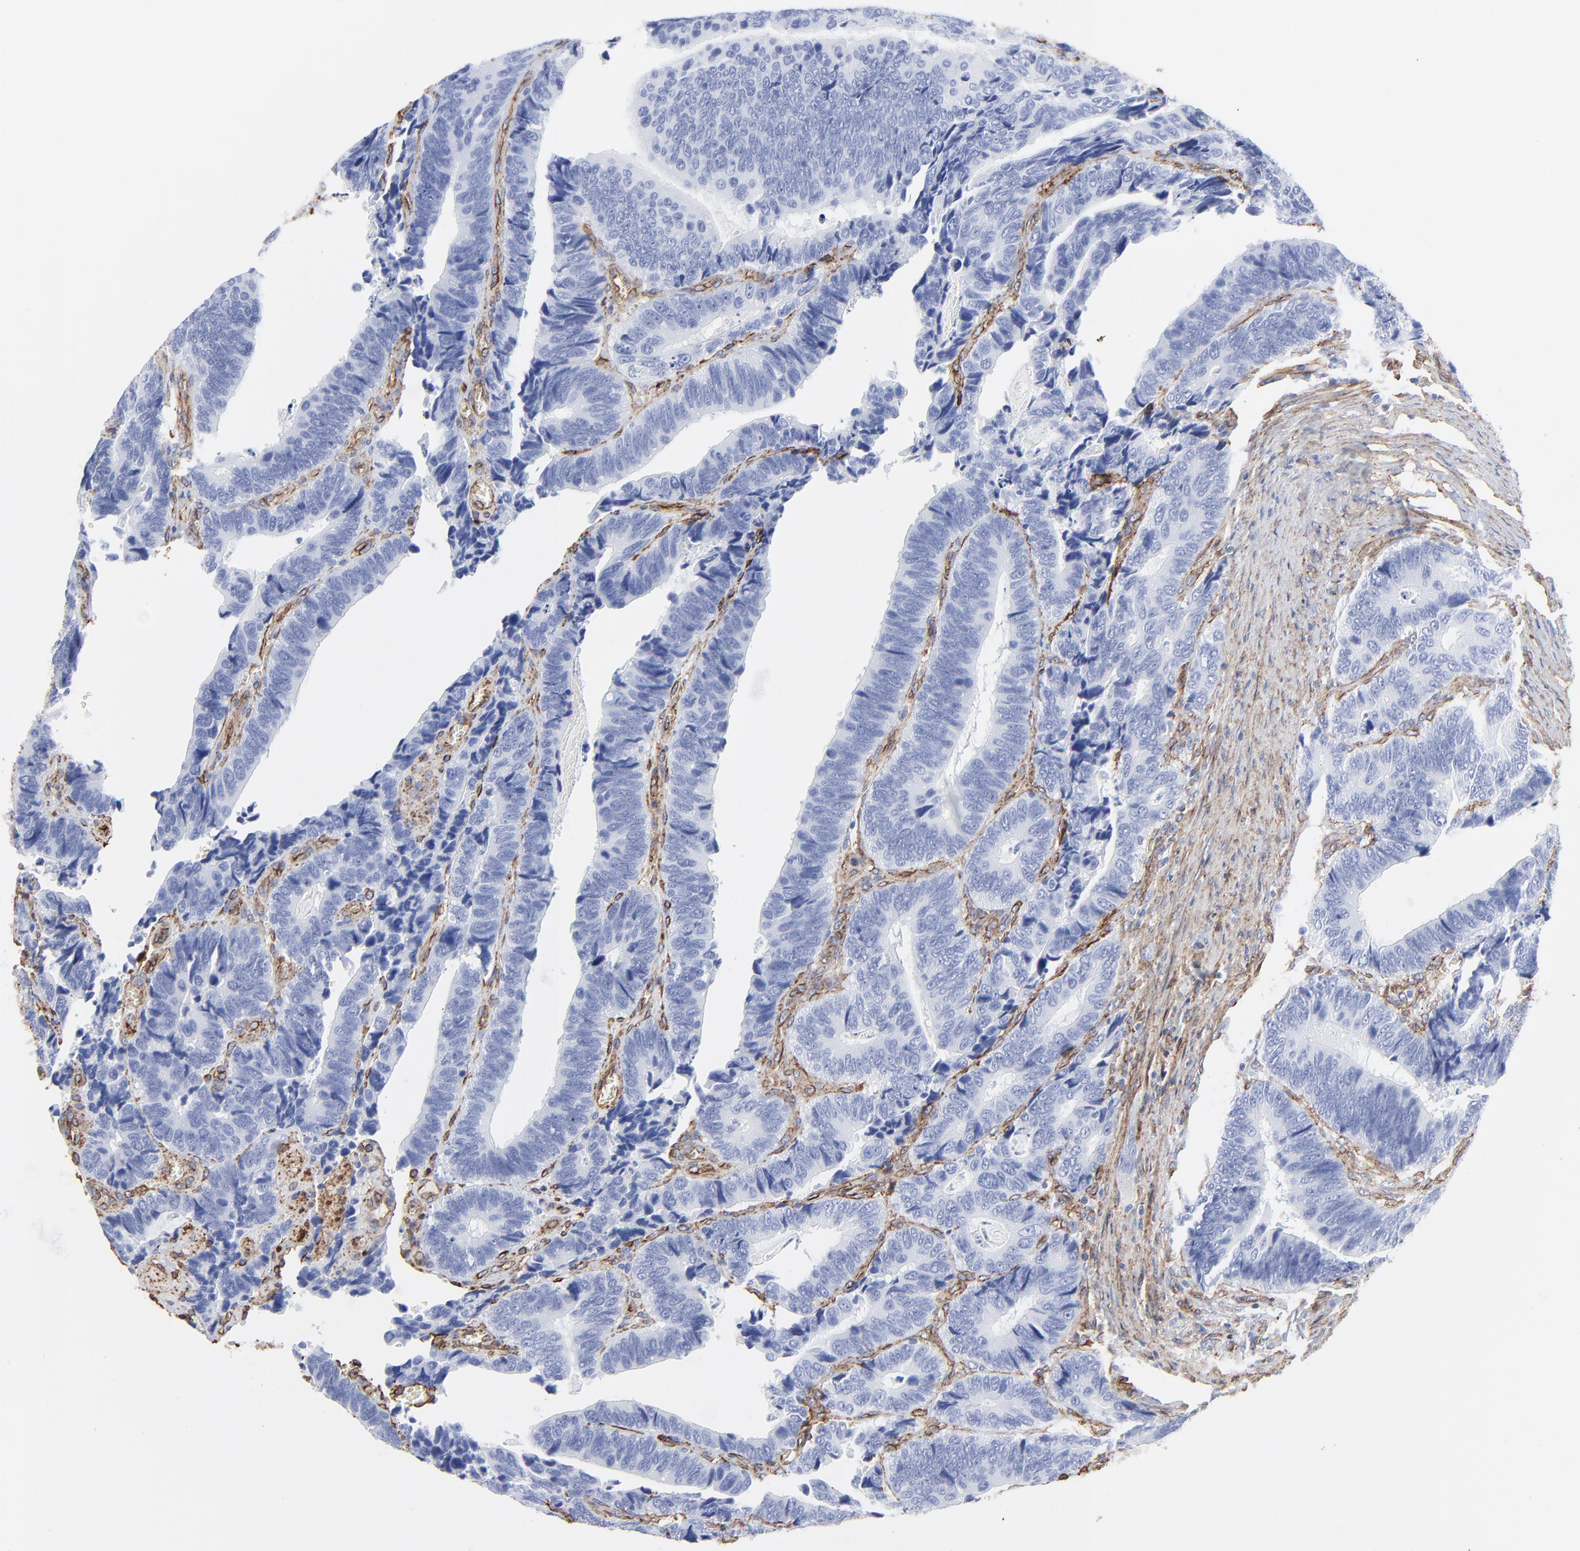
{"staining": {"intensity": "negative", "quantity": "none", "location": "none"}, "tissue": "colorectal cancer", "cell_type": "Tumor cells", "image_type": "cancer", "snomed": [{"axis": "morphology", "description": "Adenocarcinoma, NOS"}, {"axis": "topography", "description": "Colon"}], "caption": "High power microscopy image of an IHC photomicrograph of adenocarcinoma (colorectal), revealing no significant expression in tumor cells.", "gene": "CAV1", "patient": {"sex": "male", "age": 72}}